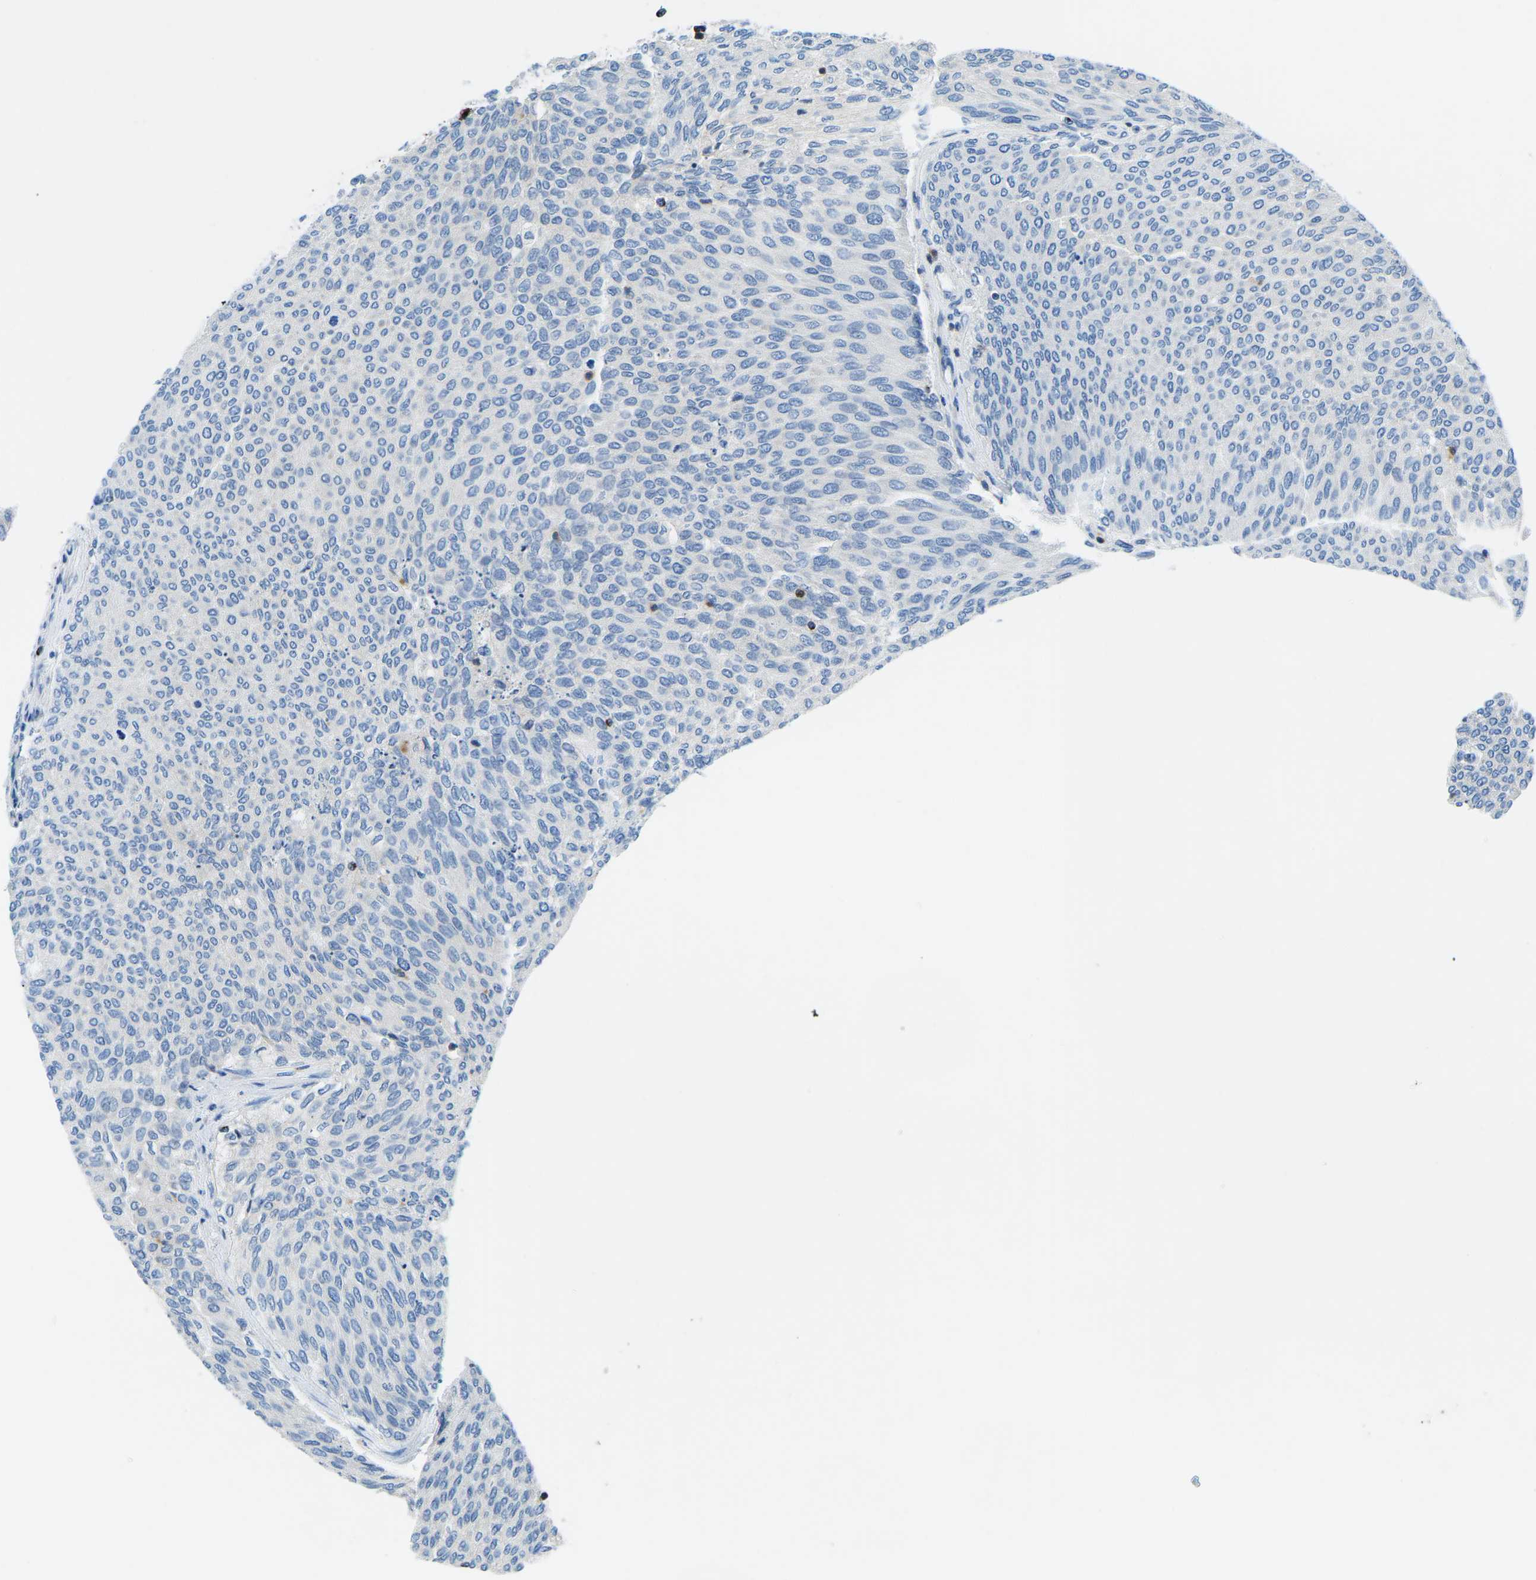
{"staining": {"intensity": "negative", "quantity": "none", "location": "none"}, "tissue": "urothelial cancer", "cell_type": "Tumor cells", "image_type": "cancer", "snomed": [{"axis": "morphology", "description": "Urothelial carcinoma, Low grade"}, {"axis": "topography", "description": "Urinary bladder"}], "caption": "Histopathology image shows no protein positivity in tumor cells of low-grade urothelial carcinoma tissue. (DAB immunohistochemistry, high magnification).", "gene": "MC4R", "patient": {"sex": "female", "age": 79}}